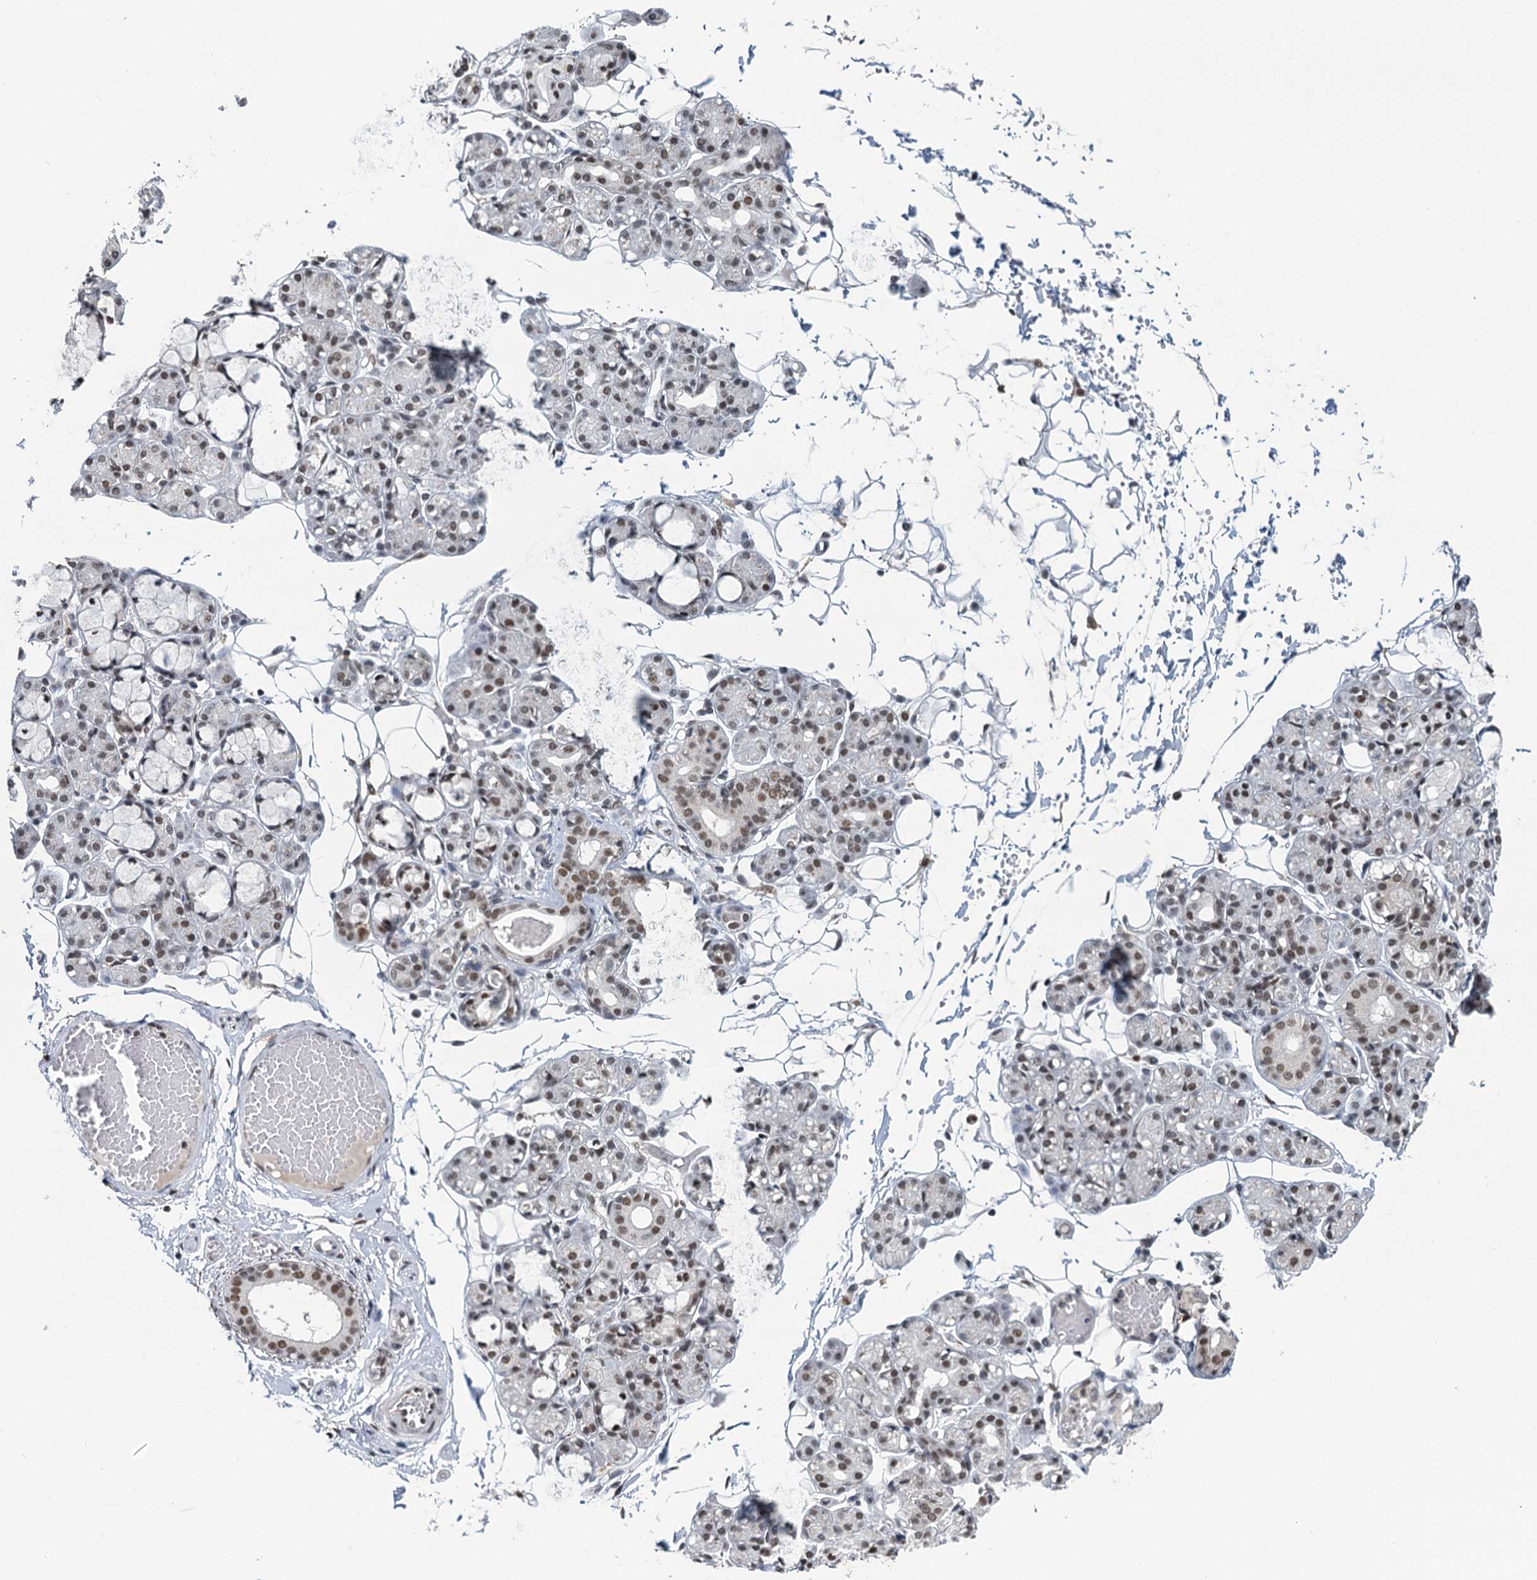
{"staining": {"intensity": "moderate", "quantity": "25%-75%", "location": "nuclear"}, "tissue": "salivary gland", "cell_type": "Glandular cells", "image_type": "normal", "snomed": [{"axis": "morphology", "description": "Normal tissue, NOS"}, {"axis": "topography", "description": "Salivary gland"}], "caption": "Protein positivity by immunohistochemistry demonstrates moderate nuclear expression in approximately 25%-75% of glandular cells in normal salivary gland. (IHC, brightfield microscopy, high magnification).", "gene": "PPHLN1", "patient": {"sex": "male", "age": 63}}